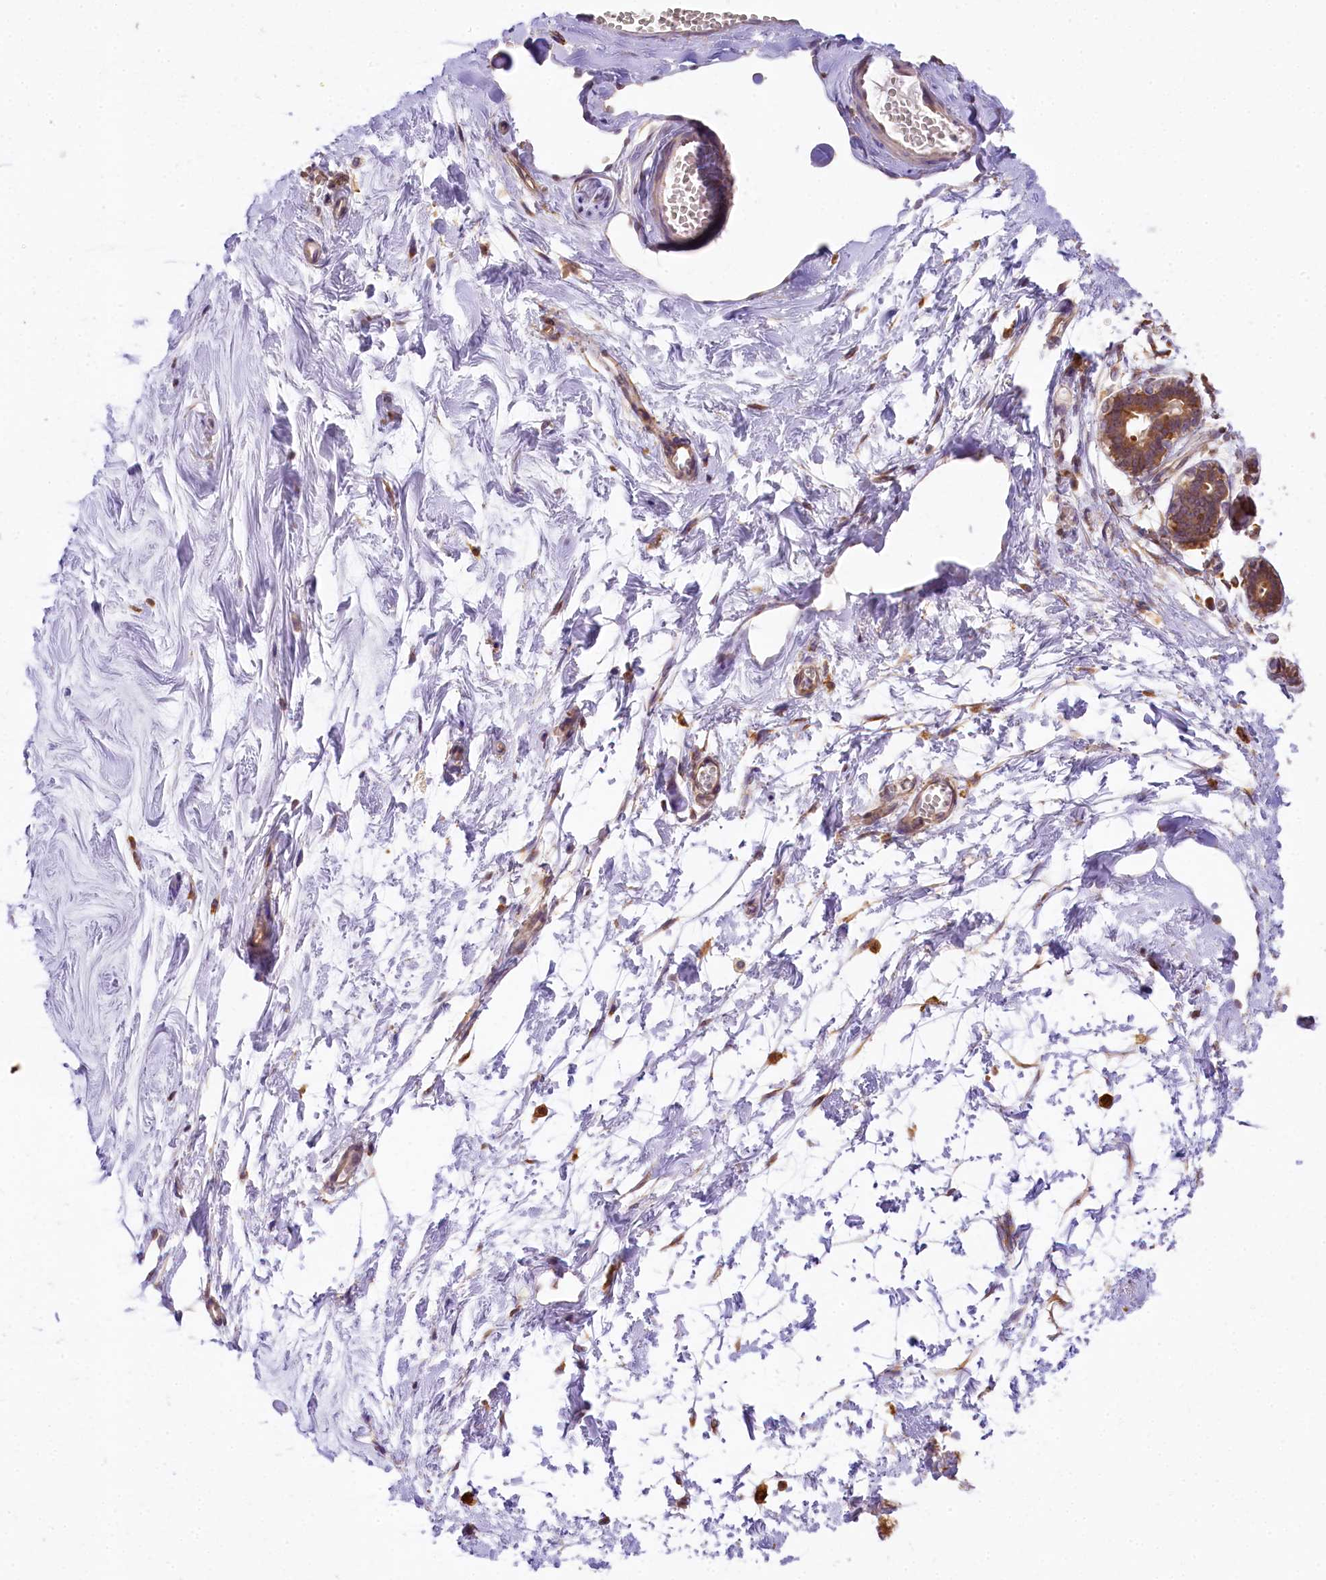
{"staining": {"intensity": "moderate", "quantity": ">75%", "location": "cytoplasmic/membranous"}, "tissue": "breast", "cell_type": "Adipocytes", "image_type": "normal", "snomed": [{"axis": "morphology", "description": "Normal tissue, NOS"}, {"axis": "topography", "description": "Breast"}], "caption": "Normal breast exhibits moderate cytoplasmic/membranous positivity in about >75% of adipocytes Using DAB (brown) and hematoxylin (blue) stains, captured at high magnification using brightfield microscopy..", "gene": "PPIP5K2", "patient": {"sex": "female", "age": 27}}